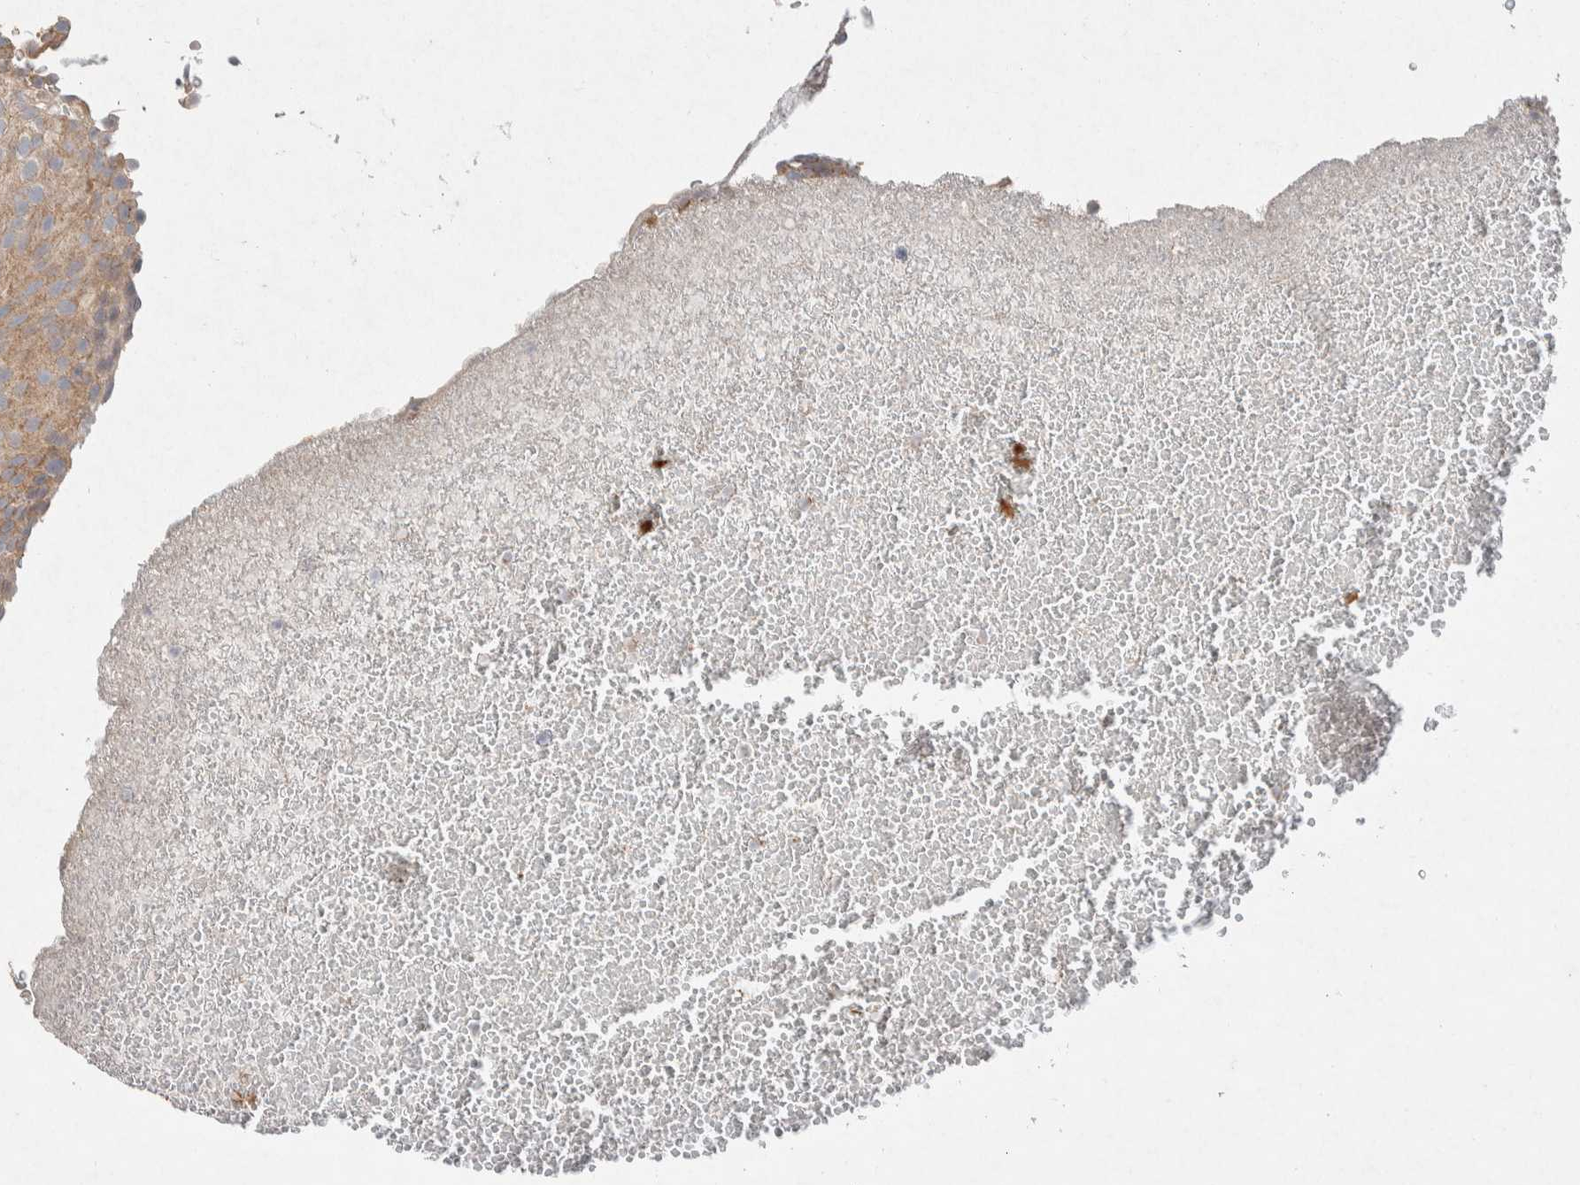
{"staining": {"intensity": "moderate", "quantity": ">75%", "location": "cytoplasmic/membranous"}, "tissue": "urothelial cancer", "cell_type": "Tumor cells", "image_type": "cancer", "snomed": [{"axis": "morphology", "description": "Urothelial carcinoma, Low grade"}, {"axis": "topography", "description": "Urinary bladder"}], "caption": "Human low-grade urothelial carcinoma stained with a brown dye demonstrates moderate cytoplasmic/membranous positive positivity in about >75% of tumor cells.", "gene": "CMTM4", "patient": {"sex": "male", "age": 78}}